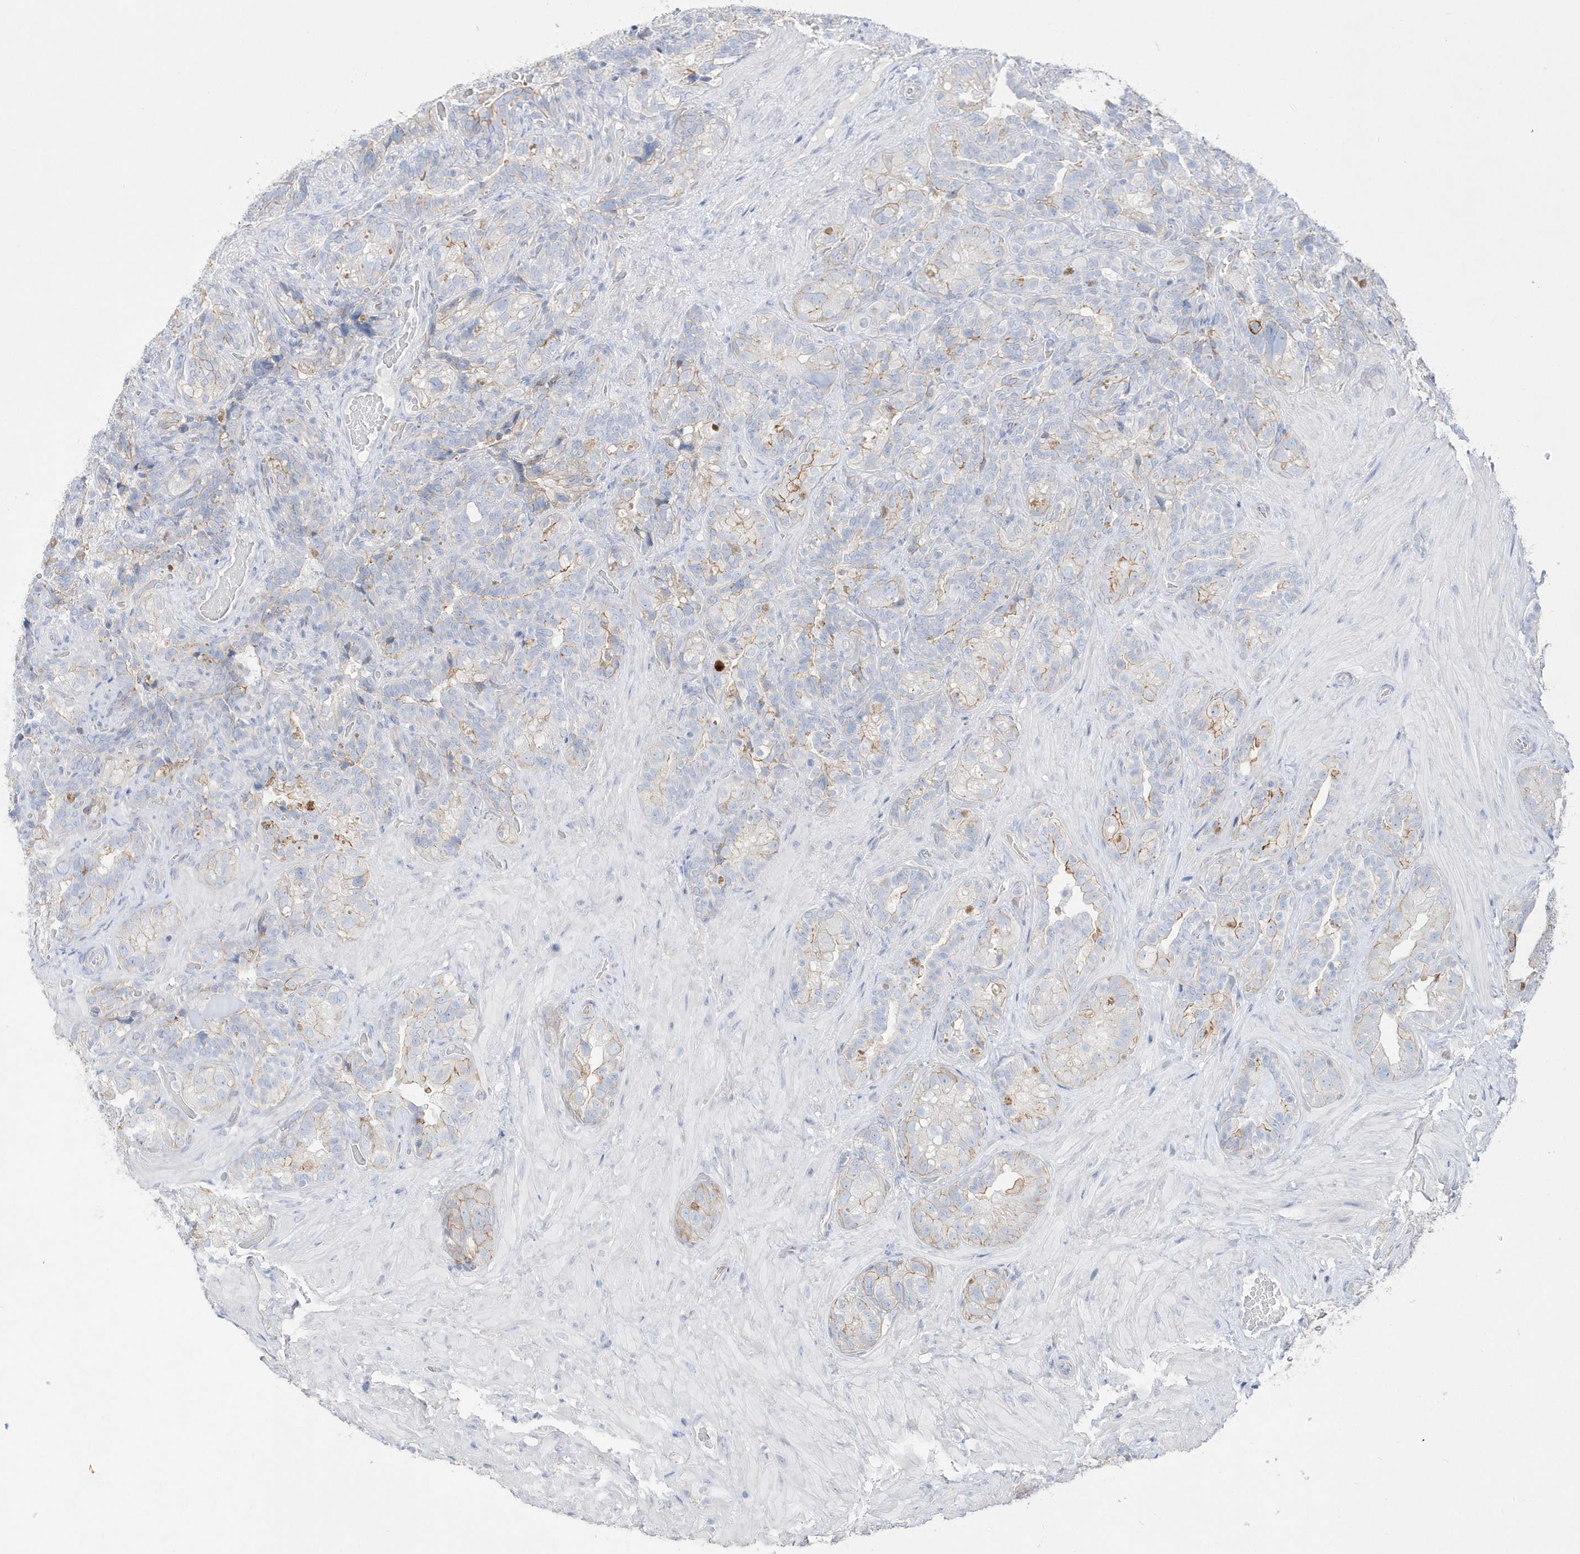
{"staining": {"intensity": "moderate", "quantity": "<25%", "location": "cytoplasmic/membranous"}, "tissue": "seminal vesicle", "cell_type": "Glandular cells", "image_type": "normal", "snomed": [{"axis": "morphology", "description": "Normal tissue, NOS"}, {"axis": "topography", "description": "Seminal veicle"}, {"axis": "topography", "description": "Peripheral nerve tissue"}], "caption": "DAB immunohistochemical staining of benign seminal vesicle demonstrates moderate cytoplasmic/membranous protein expression in about <25% of glandular cells. (DAB (3,3'-diaminobenzidine) IHC, brown staining for protein, blue staining for nuclei).", "gene": "TMCO6", "patient": {"sex": "male", "age": 67}}